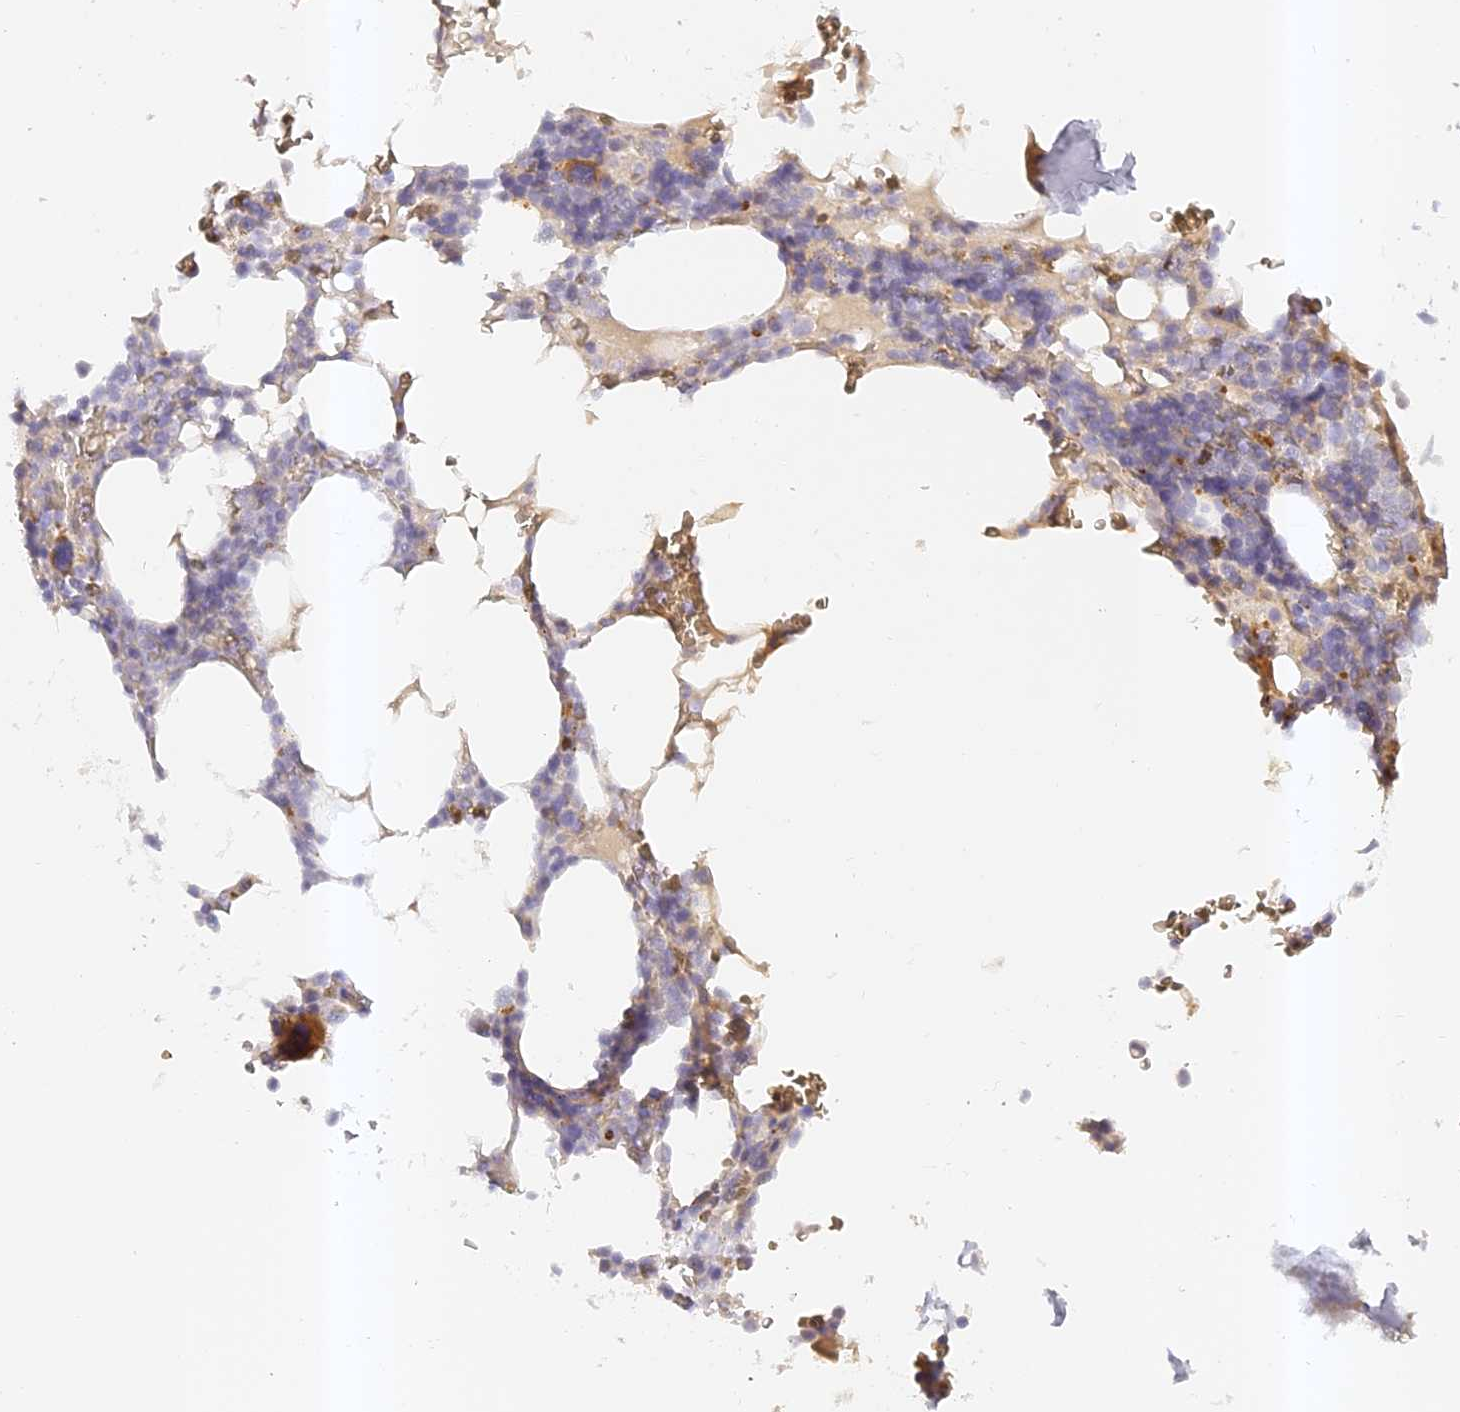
{"staining": {"intensity": "weak", "quantity": "<25%", "location": "cytoplasmic/membranous"}, "tissue": "bone marrow", "cell_type": "Hematopoietic cells", "image_type": "normal", "snomed": [{"axis": "morphology", "description": "Normal tissue, NOS"}, {"axis": "topography", "description": "Bone marrow"}], "caption": "IHC image of benign bone marrow stained for a protein (brown), which shows no positivity in hematopoietic cells.", "gene": "ELL3", "patient": {"sex": "male", "age": 58}}